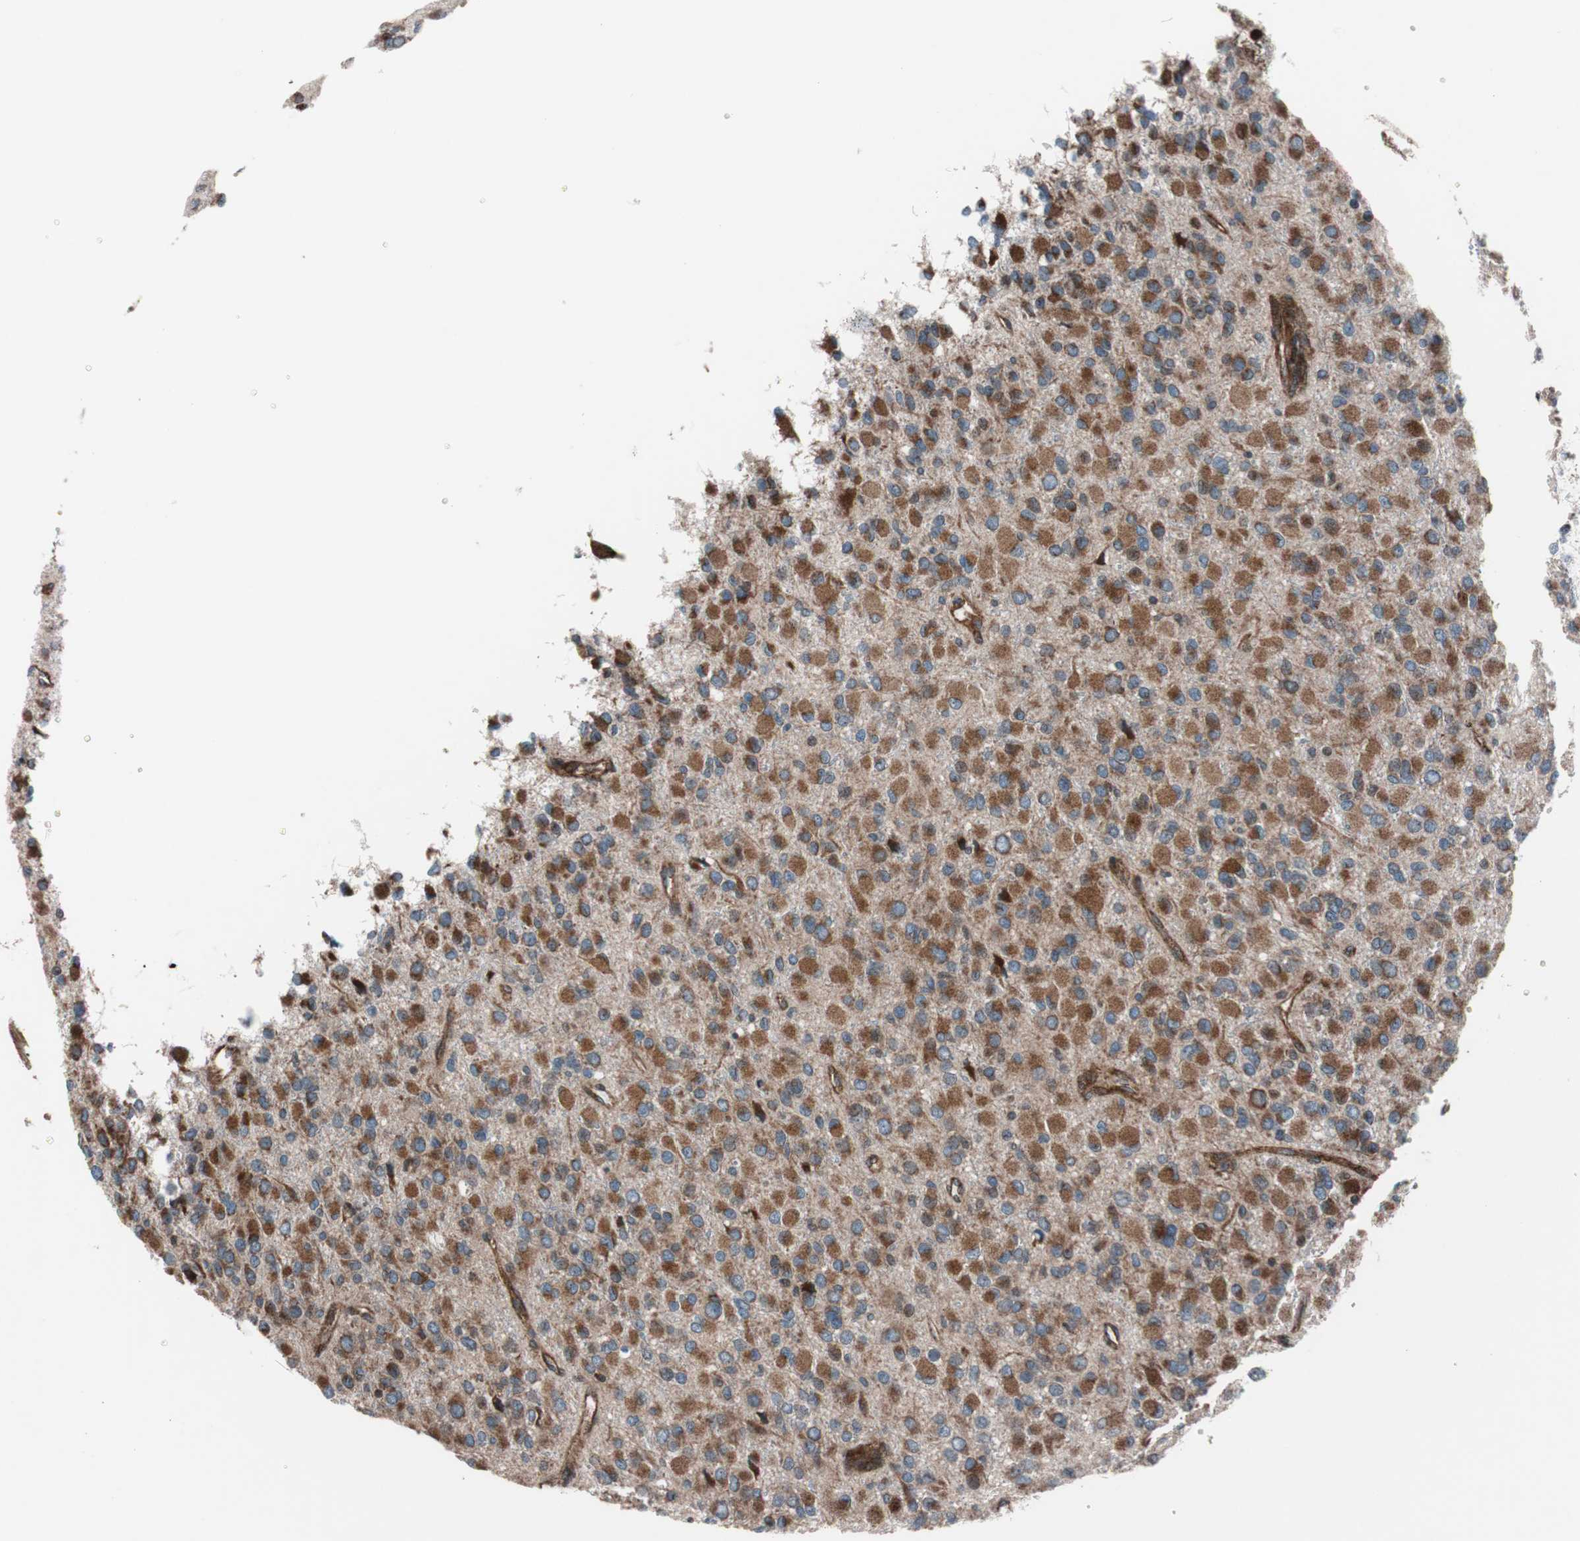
{"staining": {"intensity": "moderate", "quantity": ">75%", "location": "cytoplasmic/membranous"}, "tissue": "glioma", "cell_type": "Tumor cells", "image_type": "cancer", "snomed": [{"axis": "morphology", "description": "Glioma, malignant, Low grade"}, {"axis": "topography", "description": "Brain"}], "caption": "Immunohistochemistry of malignant glioma (low-grade) demonstrates medium levels of moderate cytoplasmic/membranous positivity in about >75% of tumor cells. (DAB IHC with brightfield microscopy, high magnification).", "gene": "CCL14", "patient": {"sex": "male", "age": 42}}